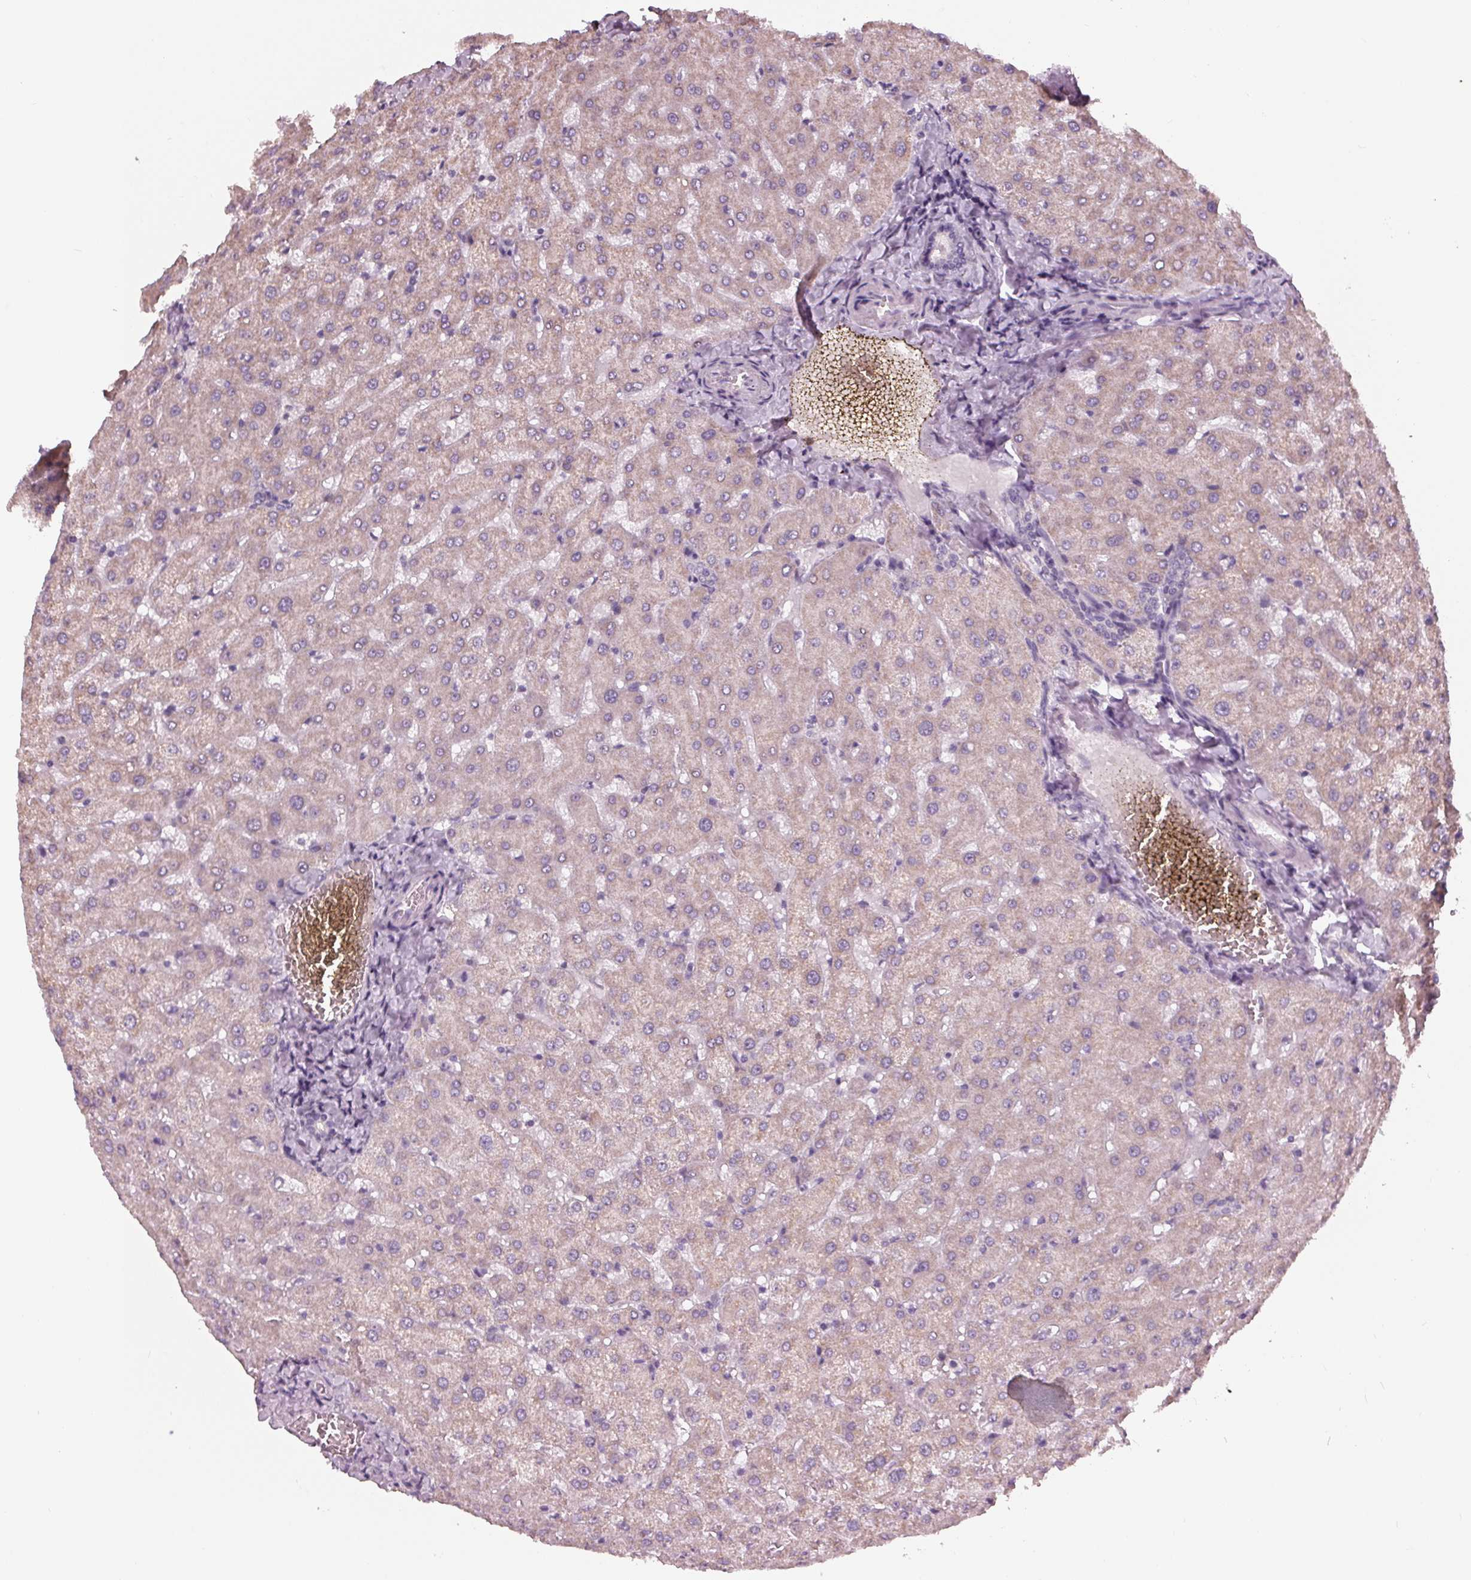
{"staining": {"intensity": "negative", "quantity": "none", "location": "none"}, "tissue": "liver", "cell_type": "Cholangiocytes", "image_type": "normal", "snomed": [{"axis": "morphology", "description": "Normal tissue, NOS"}, {"axis": "topography", "description": "Liver"}], "caption": "This is a micrograph of immunohistochemistry staining of benign liver, which shows no positivity in cholangiocytes.", "gene": "SAMD4A", "patient": {"sex": "female", "age": 50}}